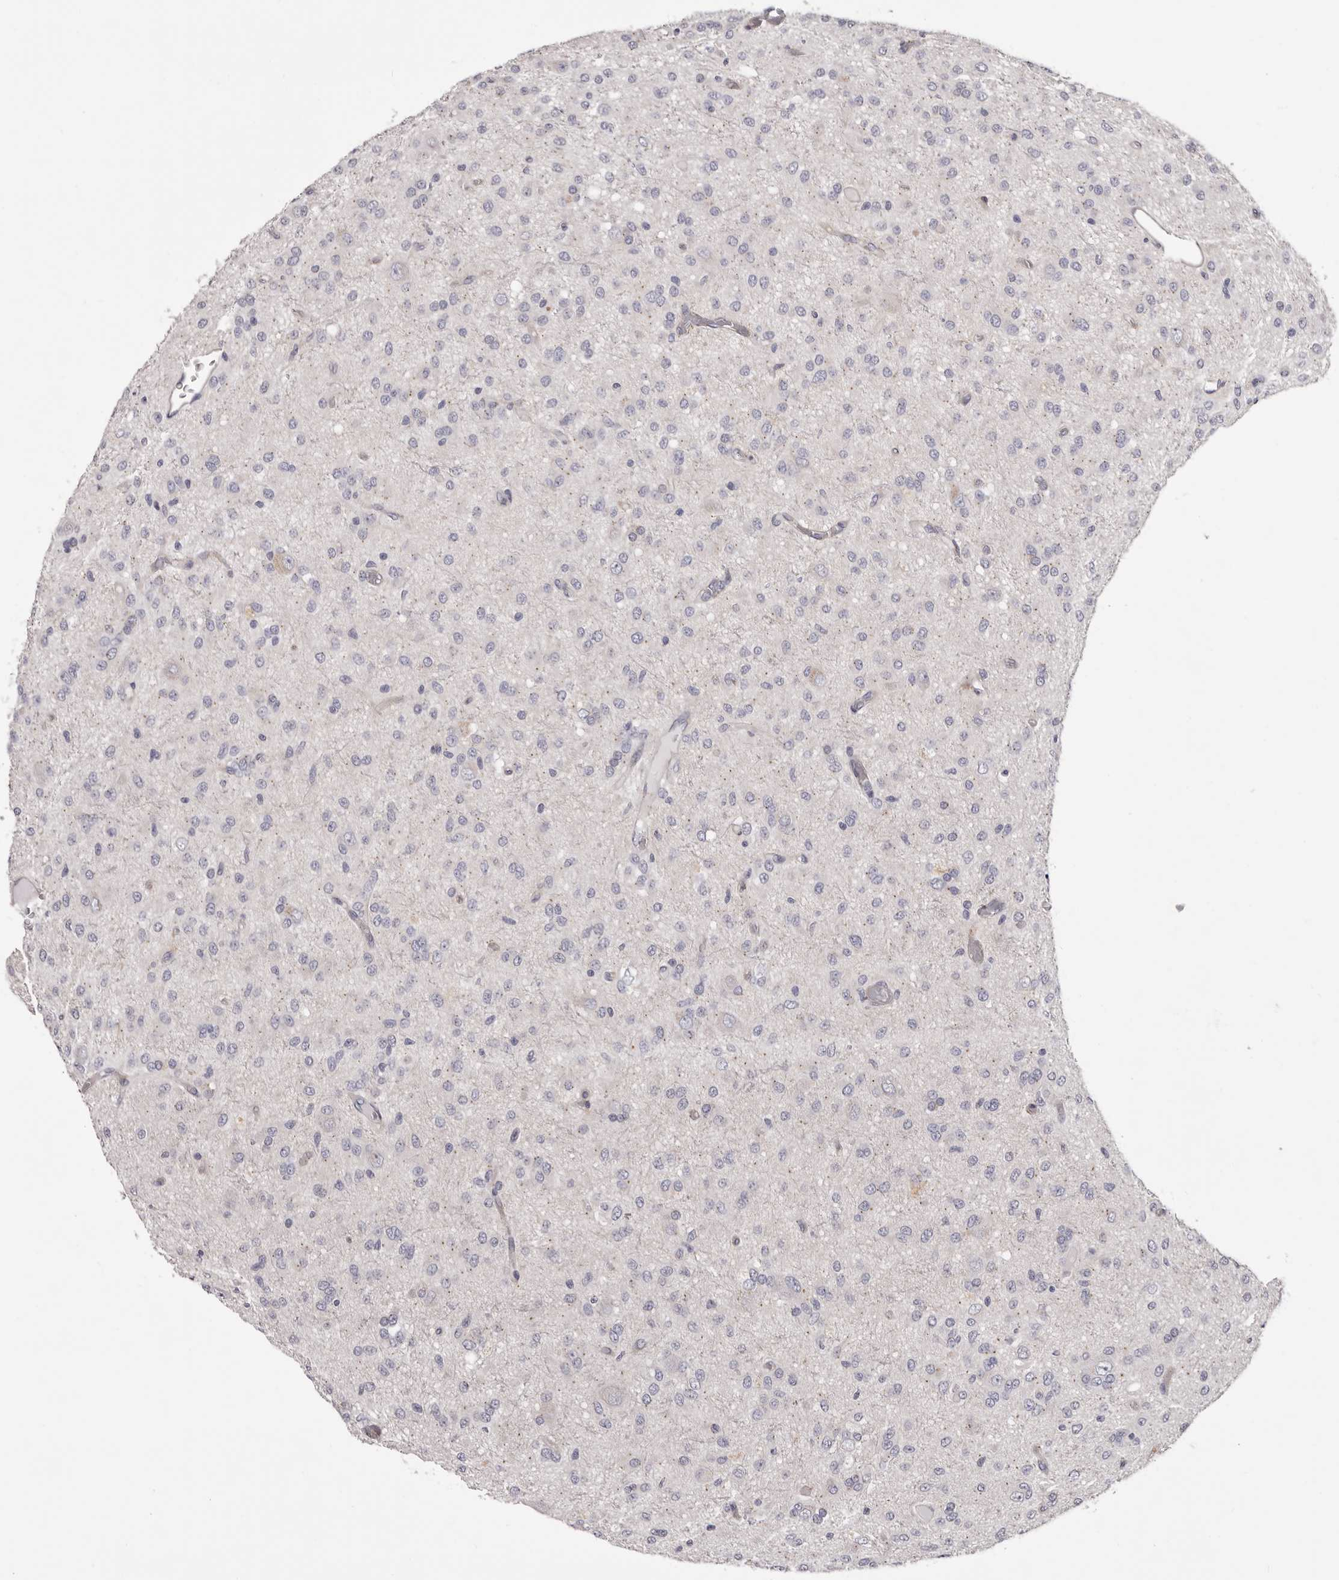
{"staining": {"intensity": "negative", "quantity": "none", "location": "none"}, "tissue": "glioma", "cell_type": "Tumor cells", "image_type": "cancer", "snomed": [{"axis": "morphology", "description": "Glioma, malignant, High grade"}, {"axis": "topography", "description": "Brain"}], "caption": "Tumor cells are negative for brown protein staining in glioma. (Stains: DAB (3,3'-diaminobenzidine) immunohistochemistry (IHC) with hematoxylin counter stain, Microscopy: brightfield microscopy at high magnification).", "gene": "PEG10", "patient": {"sex": "female", "age": 59}}